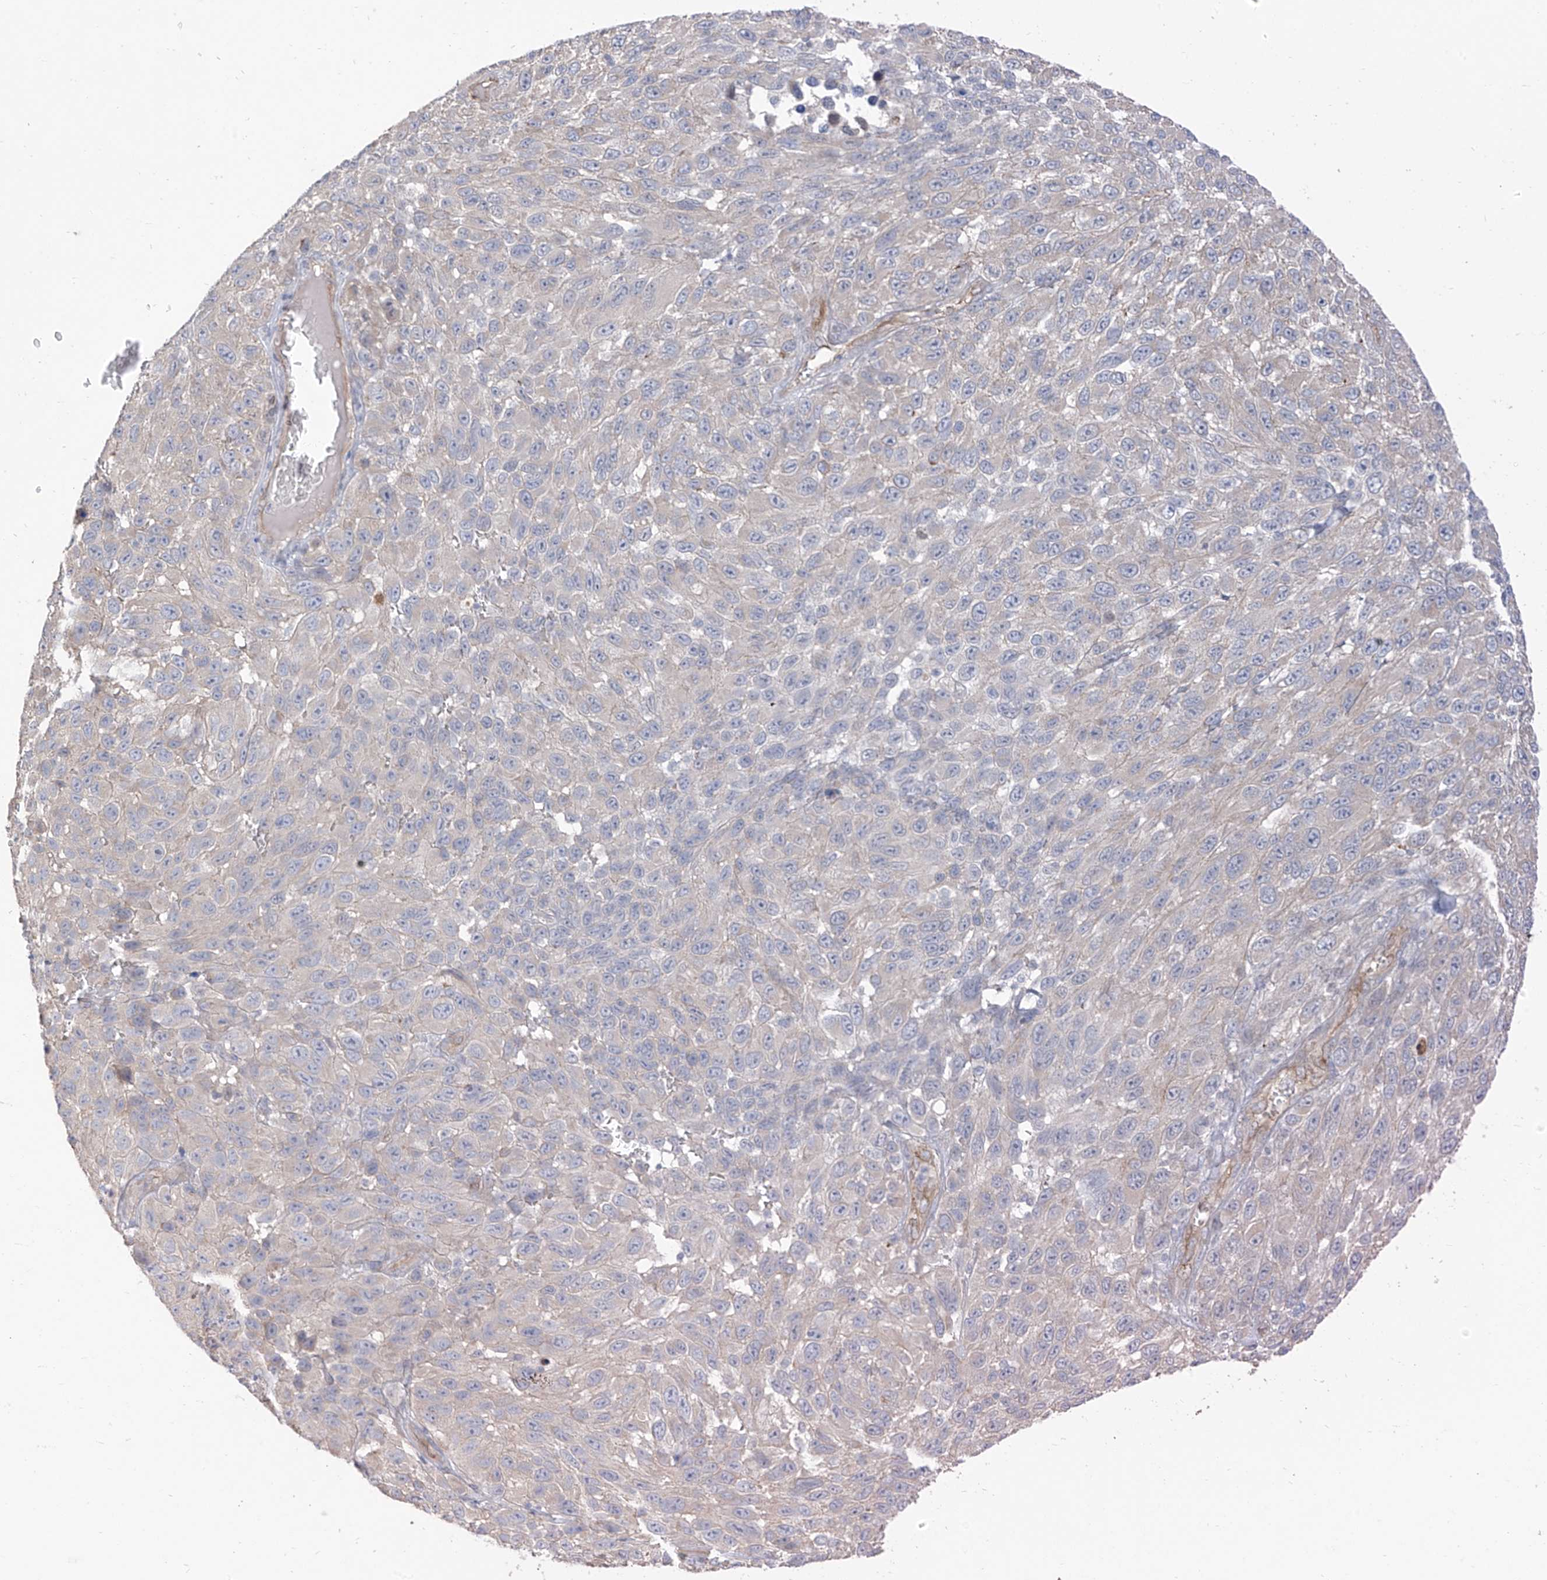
{"staining": {"intensity": "negative", "quantity": "none", "location": "none"}, "tissue": "melanoma", "cell_type": "Tumor cells", "image_type": "cancer", "snomed": [{"axis": "morphology", "description": "Malignant melanoma, NOS"}, {"axis": "topography", "description": "Skin"}], "caption": "Tumor cells are negative for protein expression in human melanoma.", "gene": "EPHX4", "patient": {"sex": "female", "age": 94}}